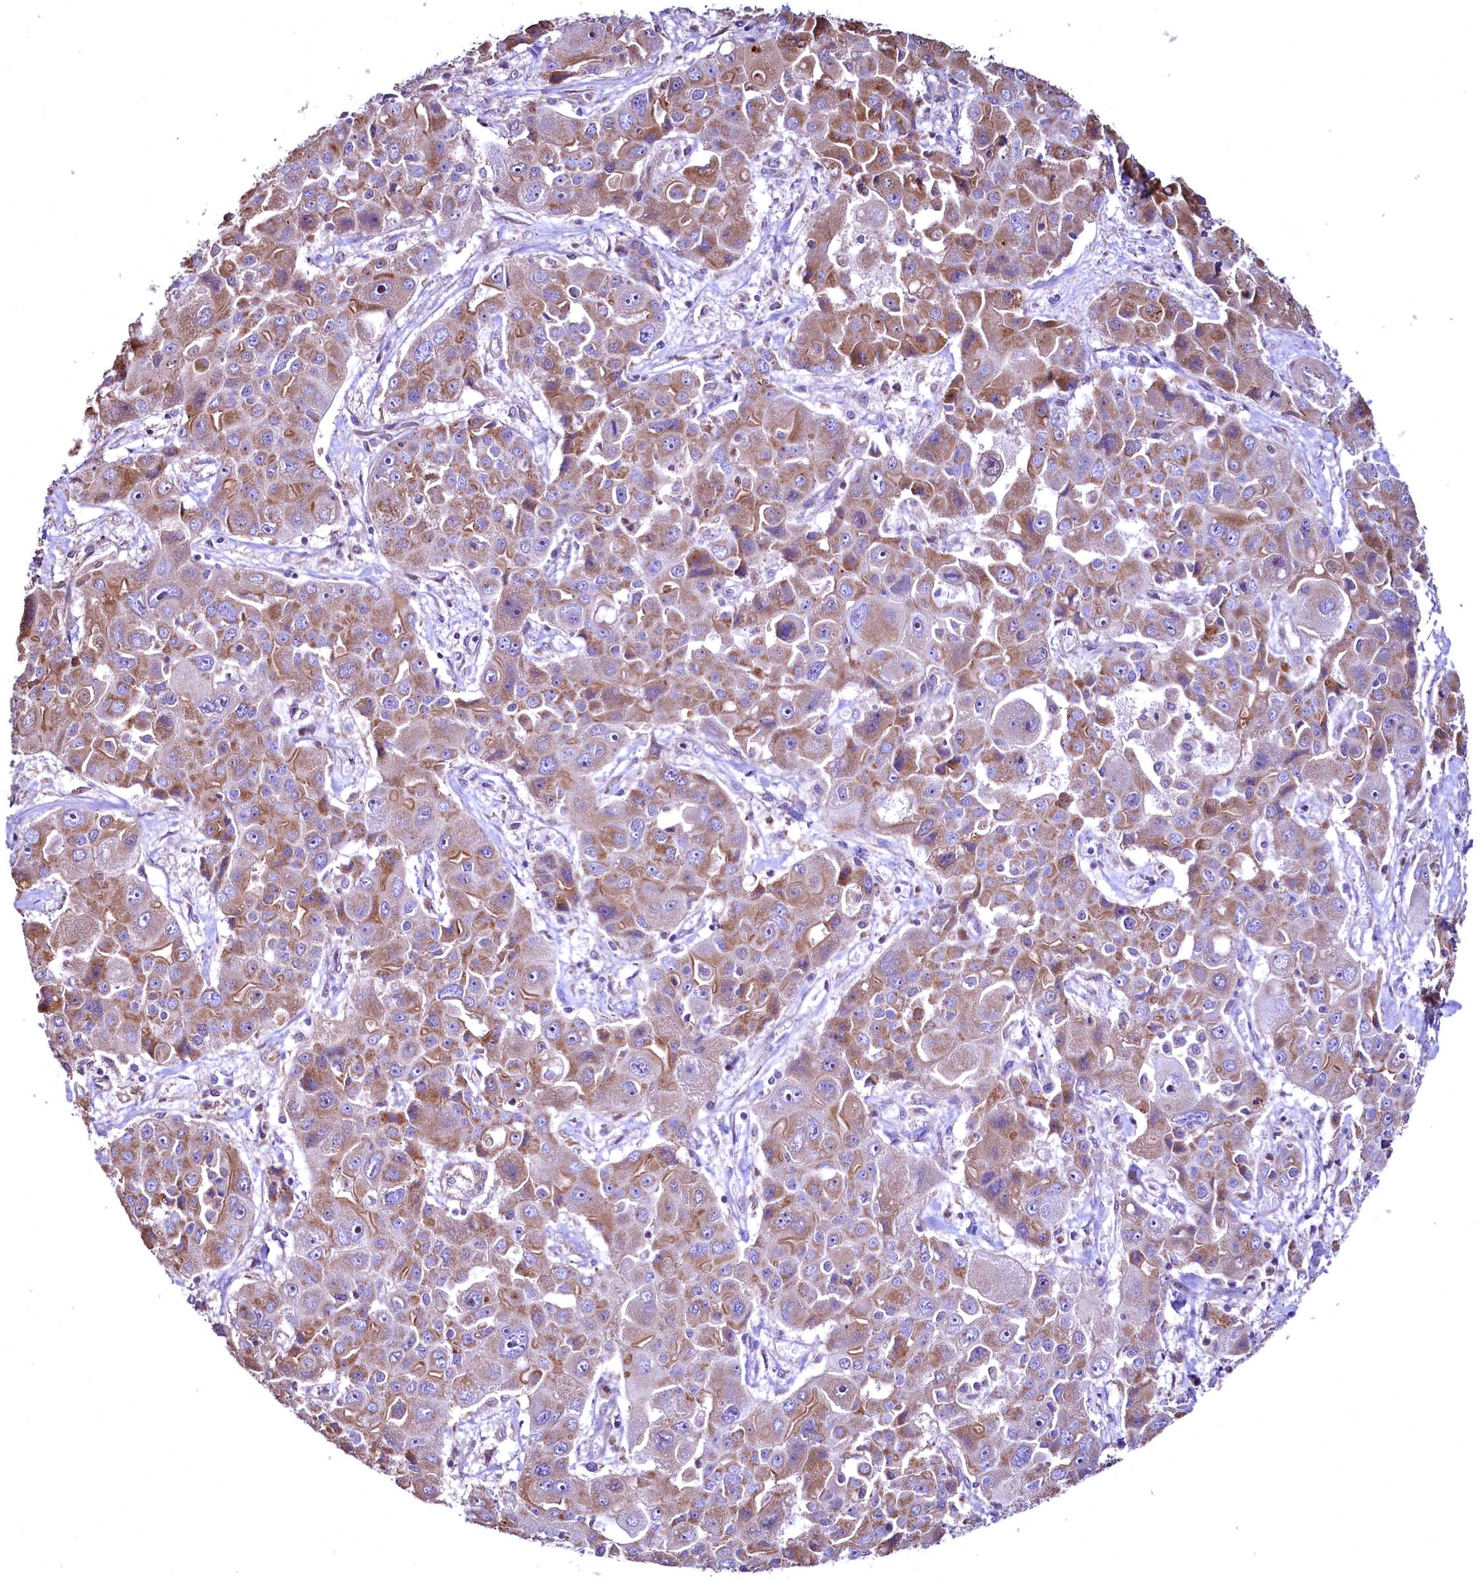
{"staining": {"intensity": "moderate", "quantity": ">75%", "location": "cytoplasmic/membranous"}, "tissue": "liver cancer", "cell_type": "Tumor cells", "image_type": "cancer", "snomed": [{"axis": "morphology", "description": "Cholangiocarcinoma"}, {"axis": "topography", "description": "Liver"}], "caption": "Immunohistochemical staining of liver cholangiocarcinoma demonstrates medium levels of moderate cytoplasmic/membranous protein staining in about >75% of tumor cells.", "gene": "TBCEL", "patient": {"sex": "male", "age": 67}}